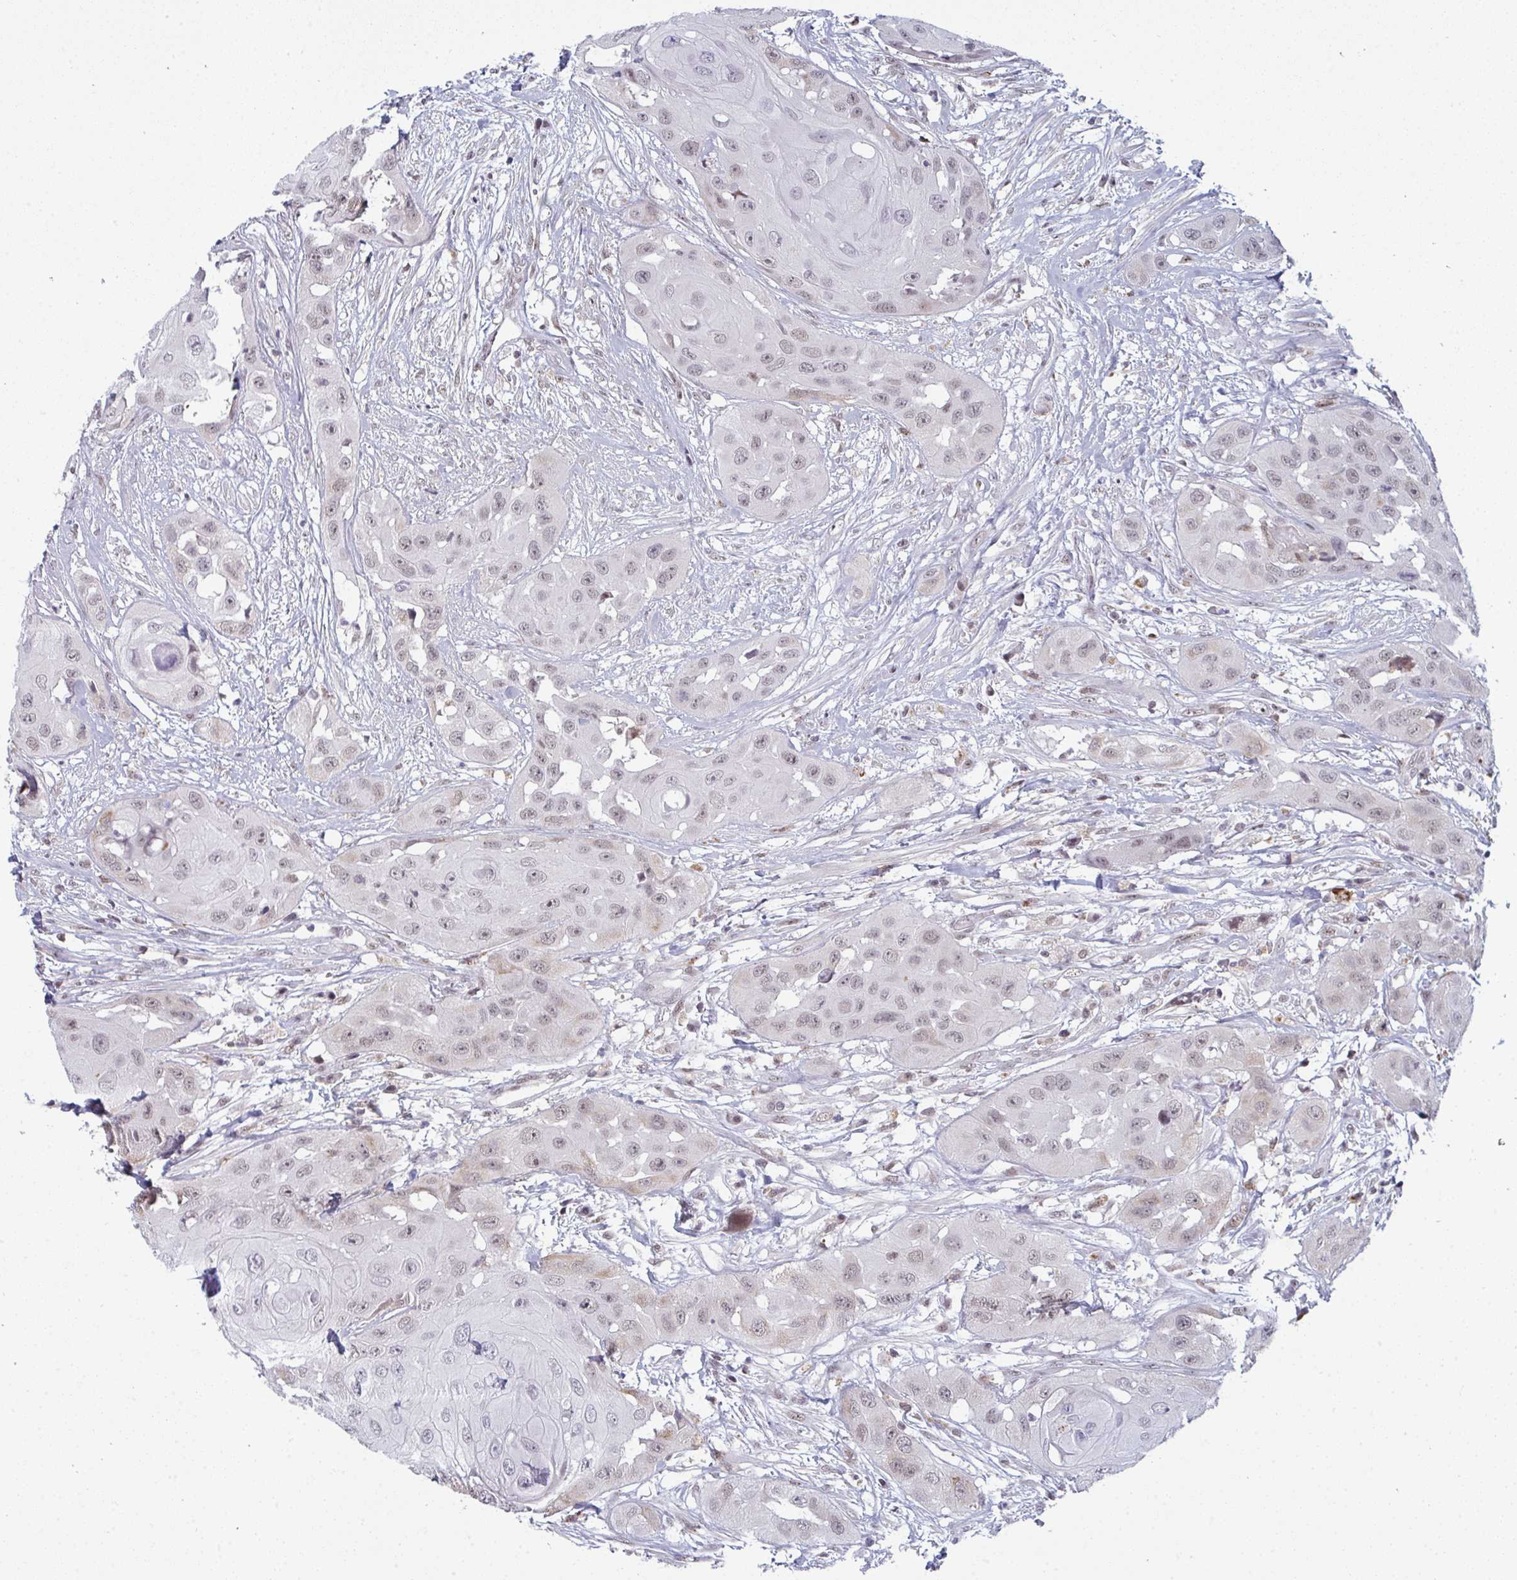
{"staining": {"intensity": "weak", "quantity": "25%-75%", "location": "nuclear"}, "tissue": "head and neck cancer", "cell_type": "Tumor cells", "image_type": "cancer", "snomed": [{"axis": "morphology", "description": "Squamous cell carcinoma, NOS"}, {"axis": "topography", "description": "Head-Neck"}], "caption": "Human head and neck cancer (squamous cell carcinoma) stained with a protein marker reveals weak staining in tumor cells.", "gene": "ATF1", "patient": {"sex": "male", "age": 83}}